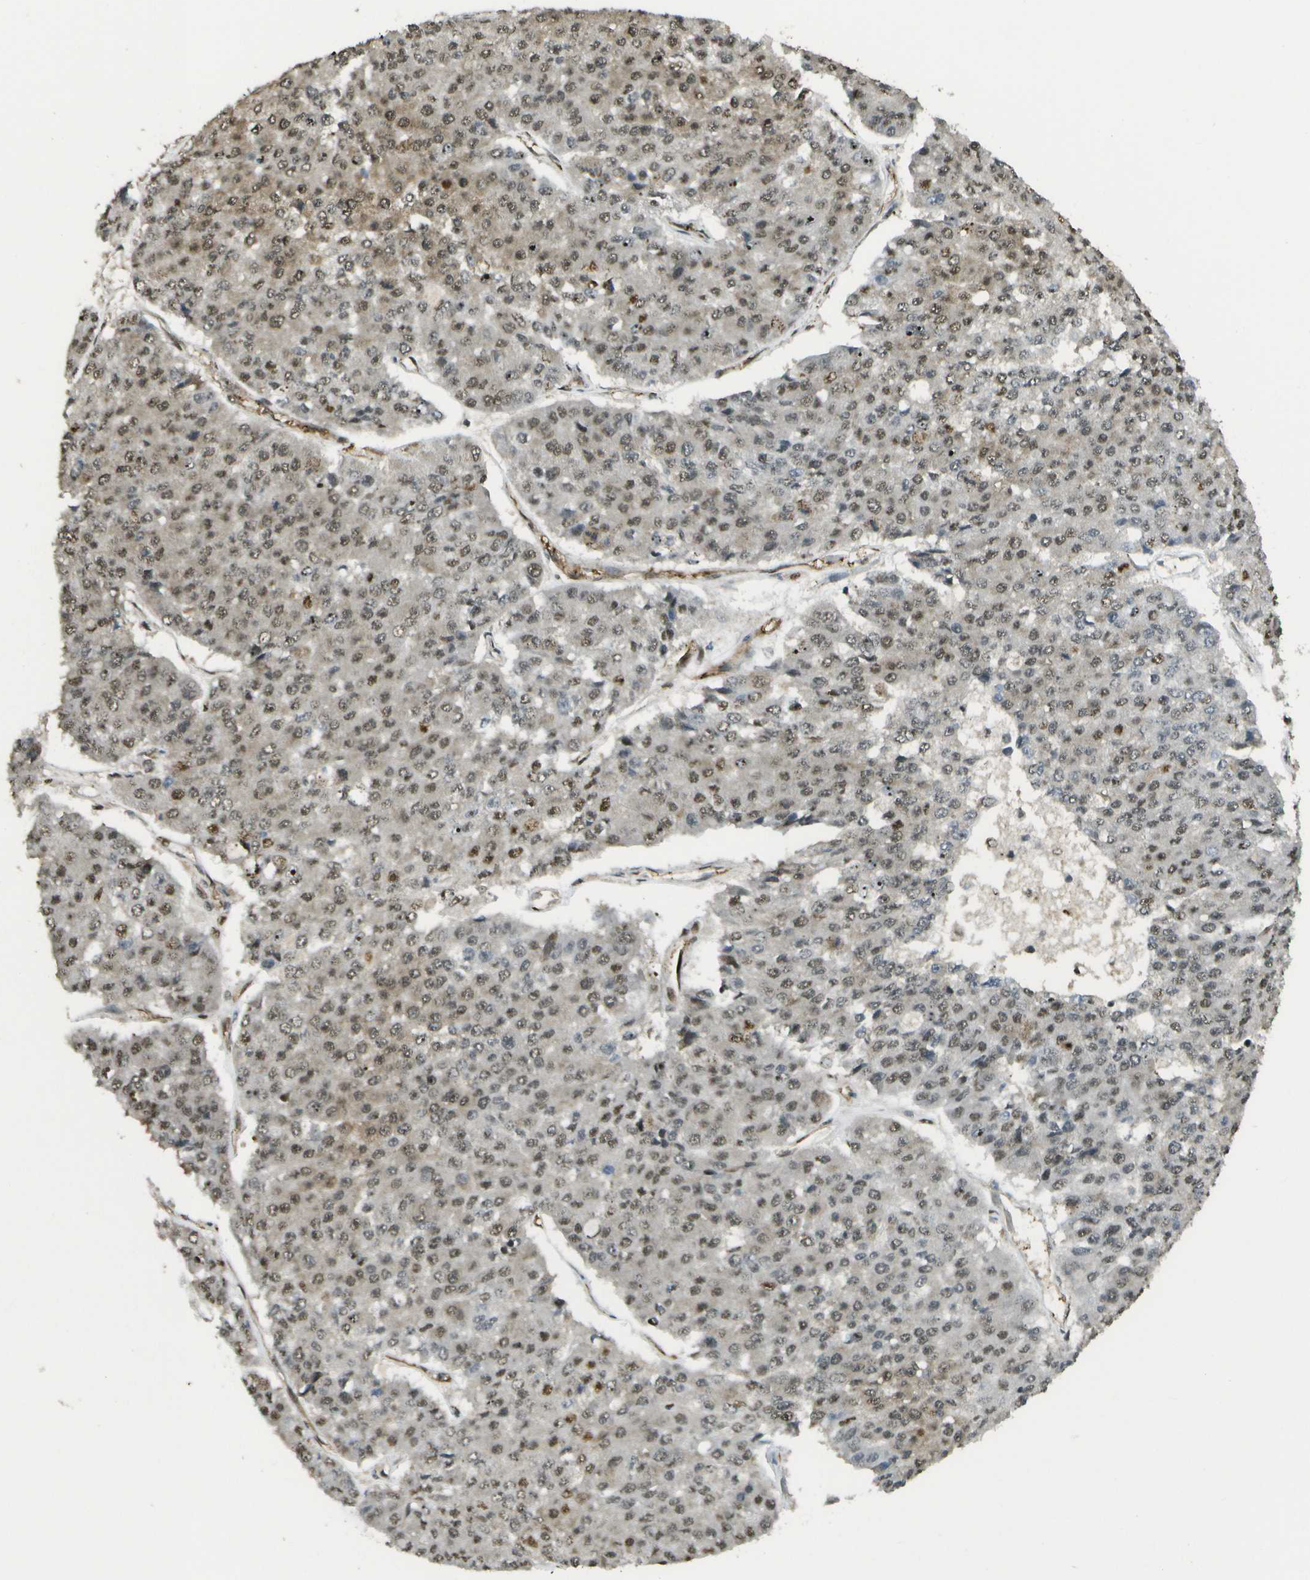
{"staining": {"intensity": "moderate", "quantity": ">75%", "location": "nuclear"}, "tissue": "pancreatic cancer", "cell_type": "Tumor cells", "image_type": "cancer", "snomed": [{"axis": "morphology", "description": "Adenocarcinoma, NOS"}, {"axis": "topography", "description": "Pancreas"}], "caption": "Immunohistochemical staining of pancreatic adenocarcinoma demonstrates medium levels of moderate nuclear protein expression in about >75% of tumor cells. The staining was performed using DAB to visualize the protein expression in brown, while the nuclei were stained in blue with hematoxylin (Magnification: 20x).", "gene": "KAT5", "patient": {"sex": "male", "age": 50}}